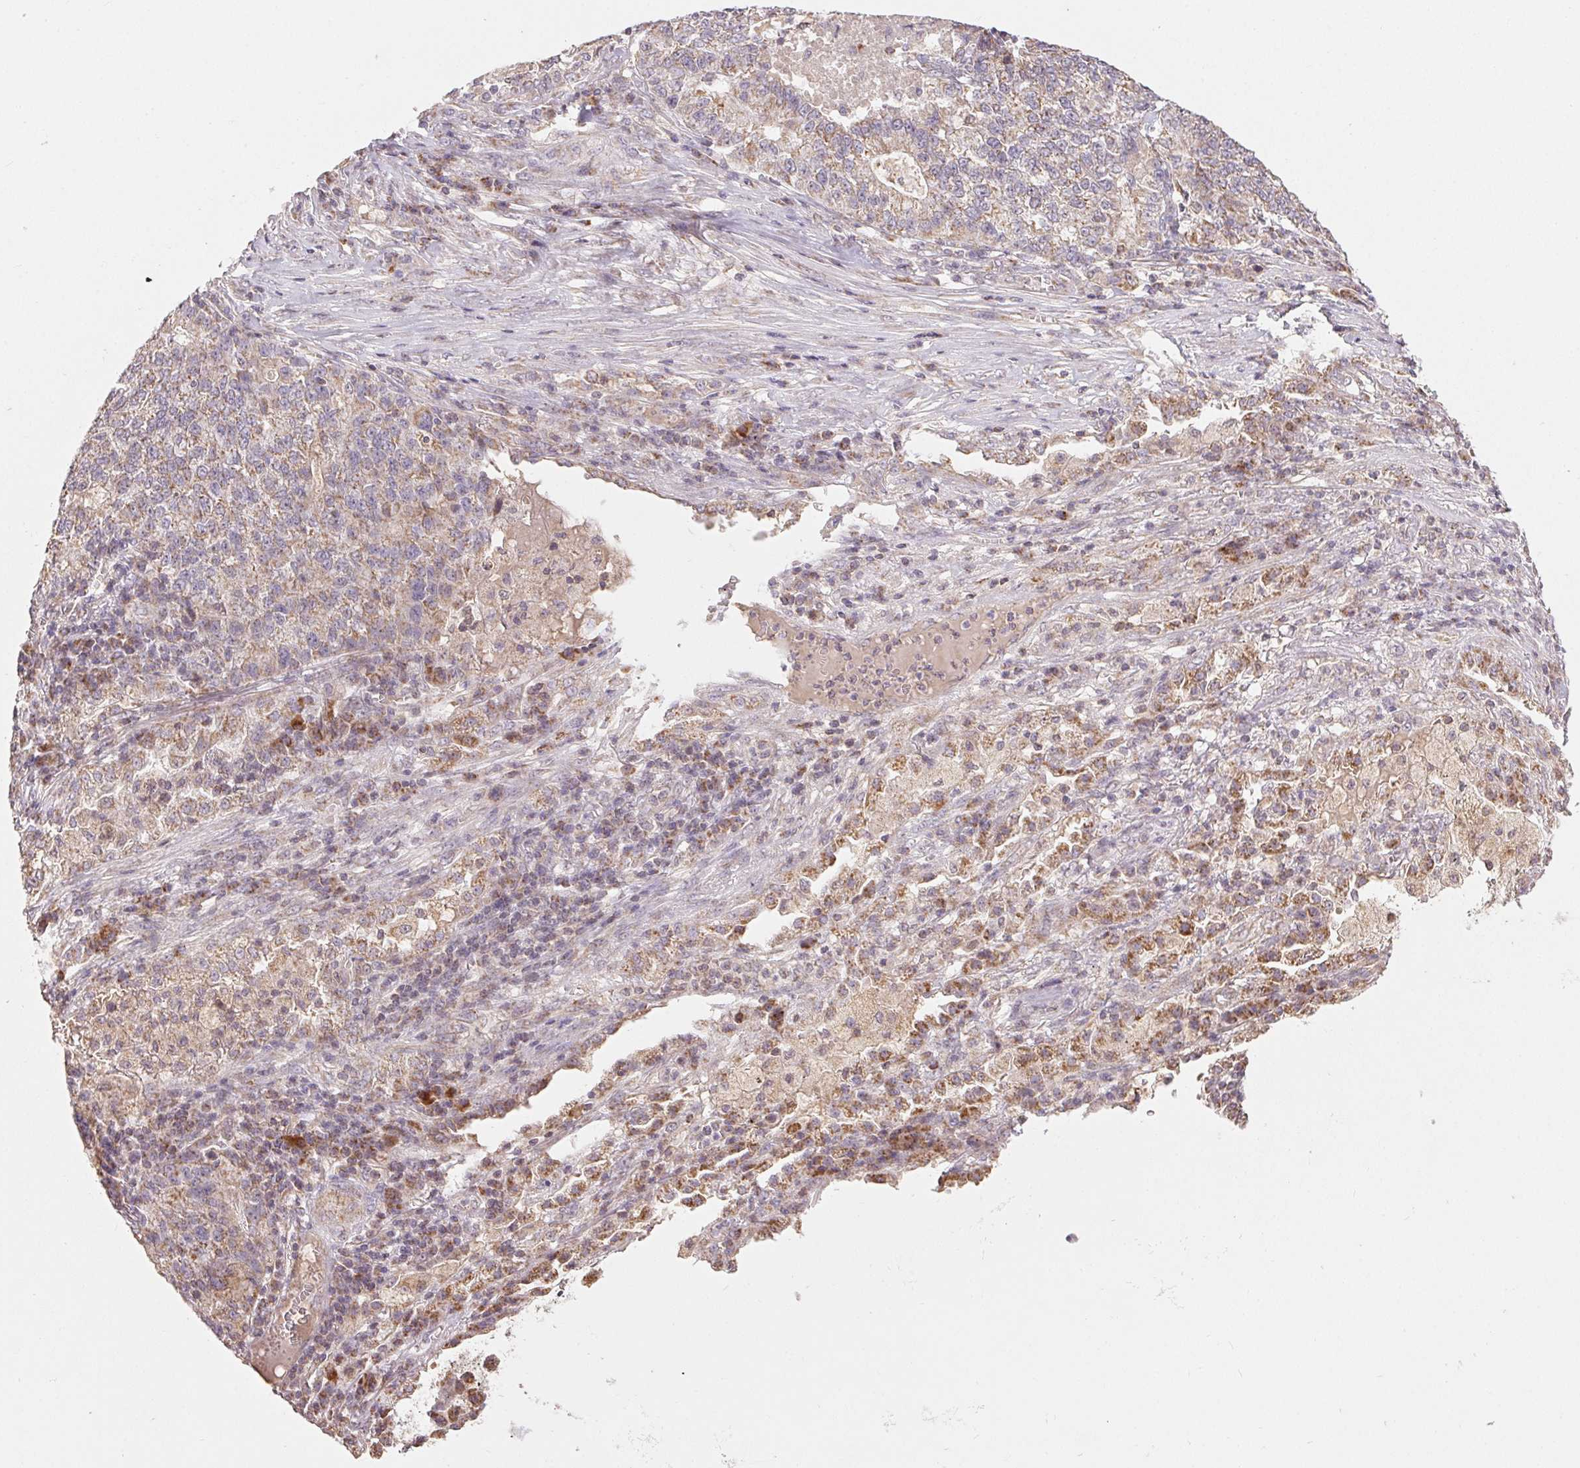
{"staining": {"intensity": "weak", "quantity": ">75%", "location": "cytoplasmic/membranous"}, "tissue": "lung cancer", "cell_type": "Tumor cells", "image_type": "cancer", "snomed": [{"axis": "morphology", "description": "Adenocarcinoma, NOS"}, {"axis": "topography", "description": "Lung"}], "caption": "Adenocarcinoma (lung) stained for a protein displays weak cytoplasmic/membranous positivity in tumor cells.", "gene": "CLASP1", "patient": {"sex": "male", "age": 57}}